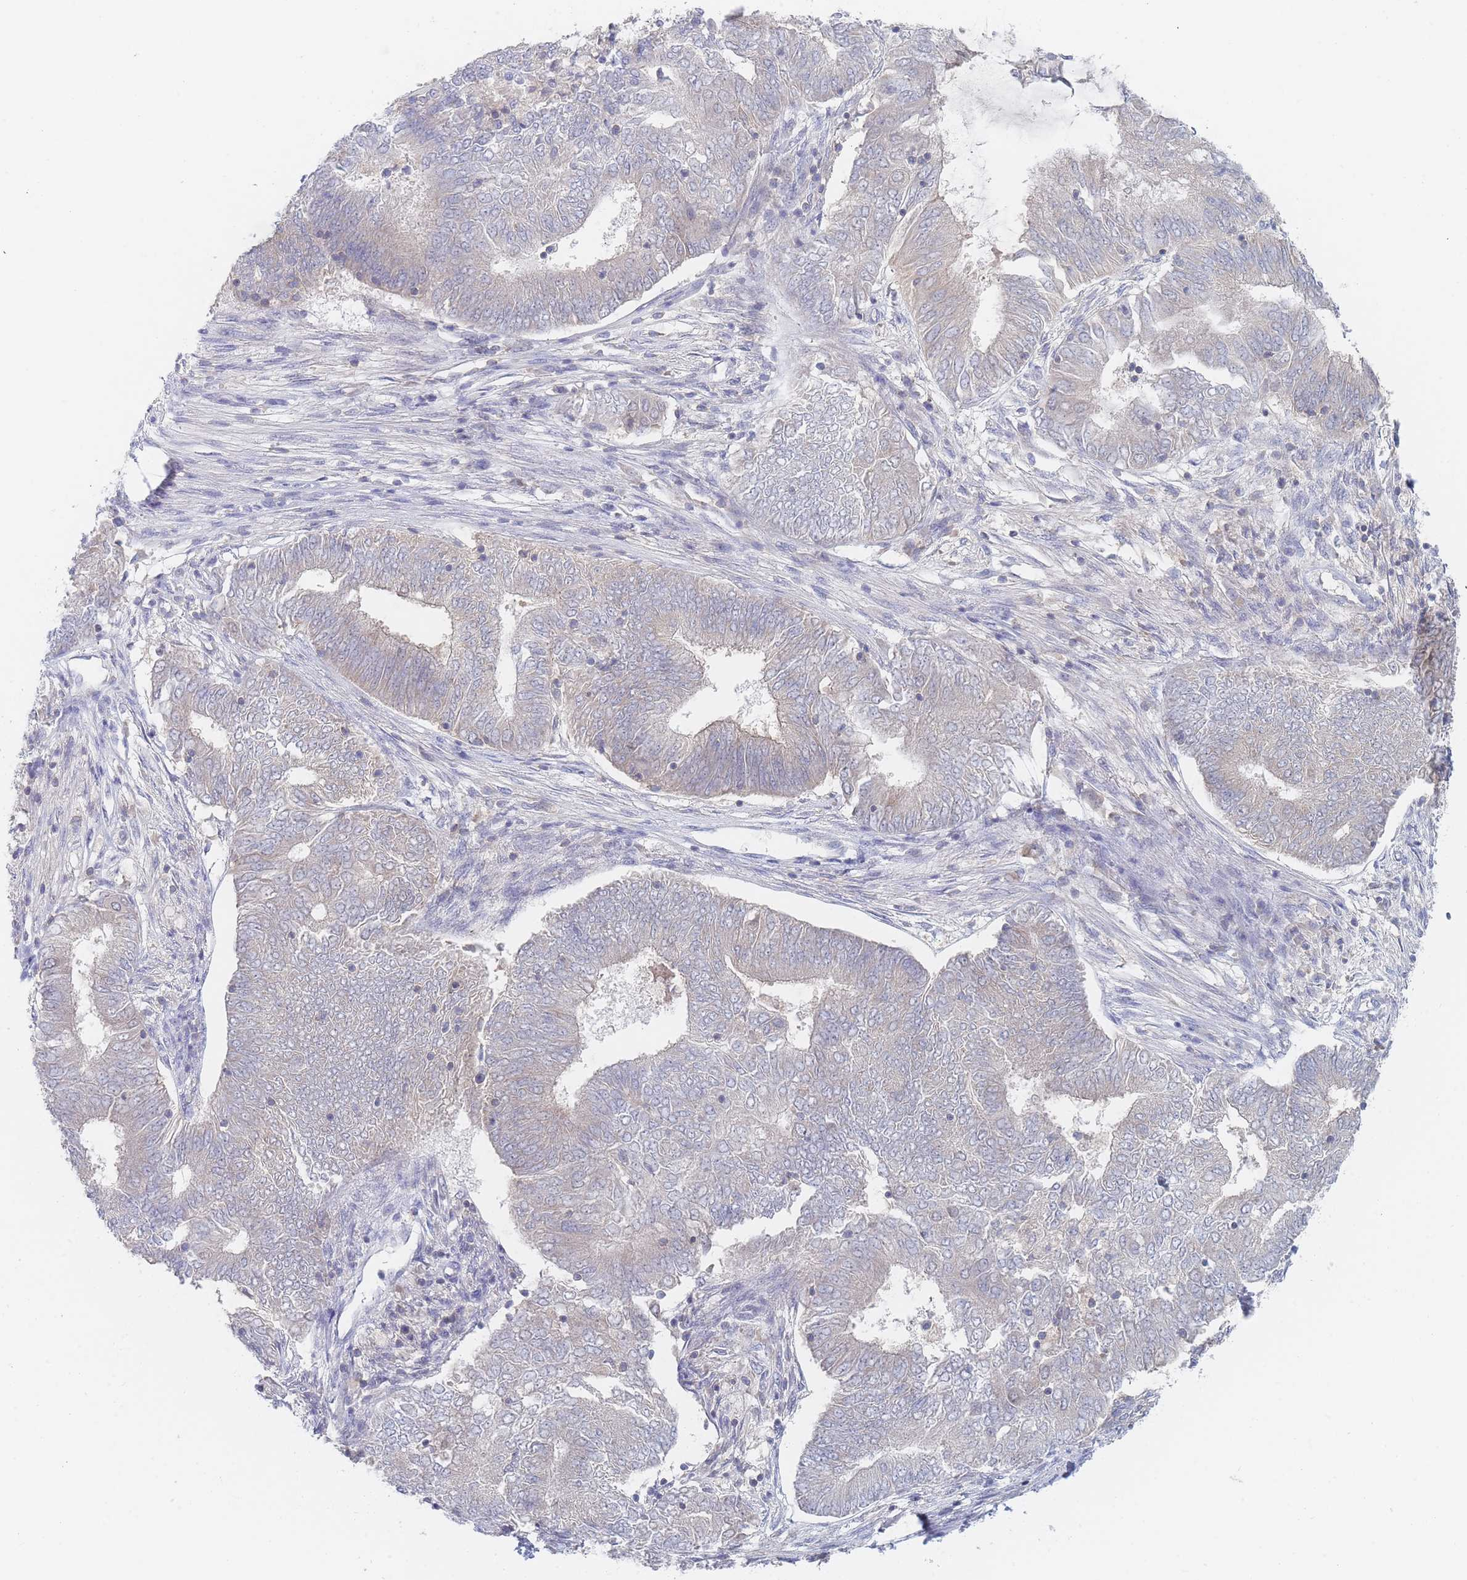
{"staining": {"intensity": "weak", "quantity": "<25%", "location": "cytoplasmic/membranous"}, "tissue": "endometrial cancer", "cell_type": "Tumor cells", "image_type": "cancer", "snomed": [{"axis": "morphology", "description": "Adenocarcinoma, NOS"}, {"axis": "topography", "description": "Endometrium"}], "caption": "A high-resolution micrograph shows immunohistochemistry (IHC) staining of endometrial adenocarcinoma, which demonstrates no significant staining in tumor cells.", "gene": "PPP6C", "patient": {"sex": "female", "age": 62}}